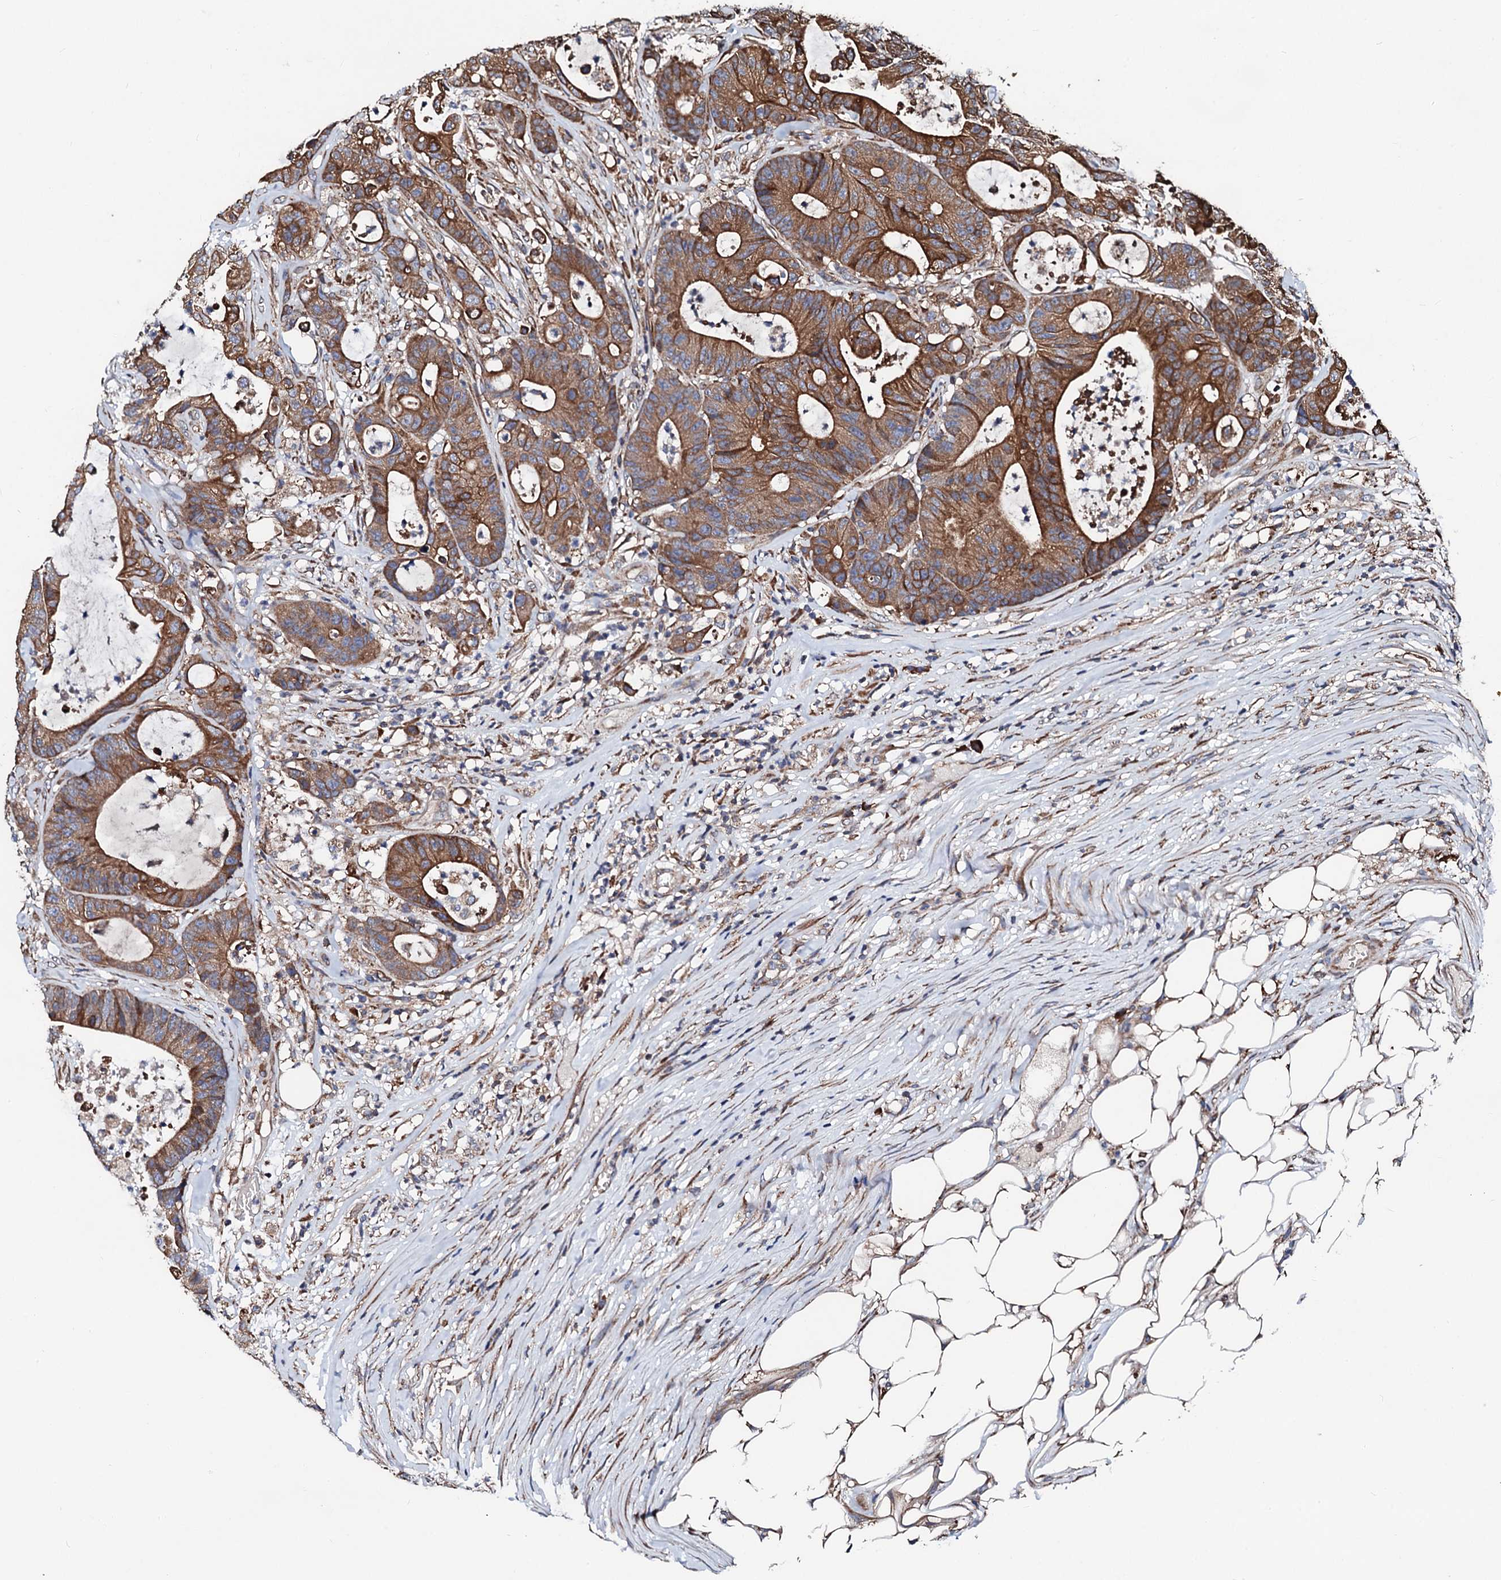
{"staining": {"intensity": "moderate", "quantity": ">75%", "location": "cytoplasmic/membranous"}, "tissue": "colorectal cancer", "cell_type": "Tumor cells", "image_type": "cancer", "snomed": [{"axis": "morphology", "description": "Adenocarcinoma, NOS"}, {"axis": "topography", "description": "Colon"}], "caption": "Colorectal adenocarcinoma stained for a protein exhibits moderate cytoplasmic/membranous positivity in tumor cells.", "gene": "CKAP5", "patient": {"sex": "female", "age": 84}}